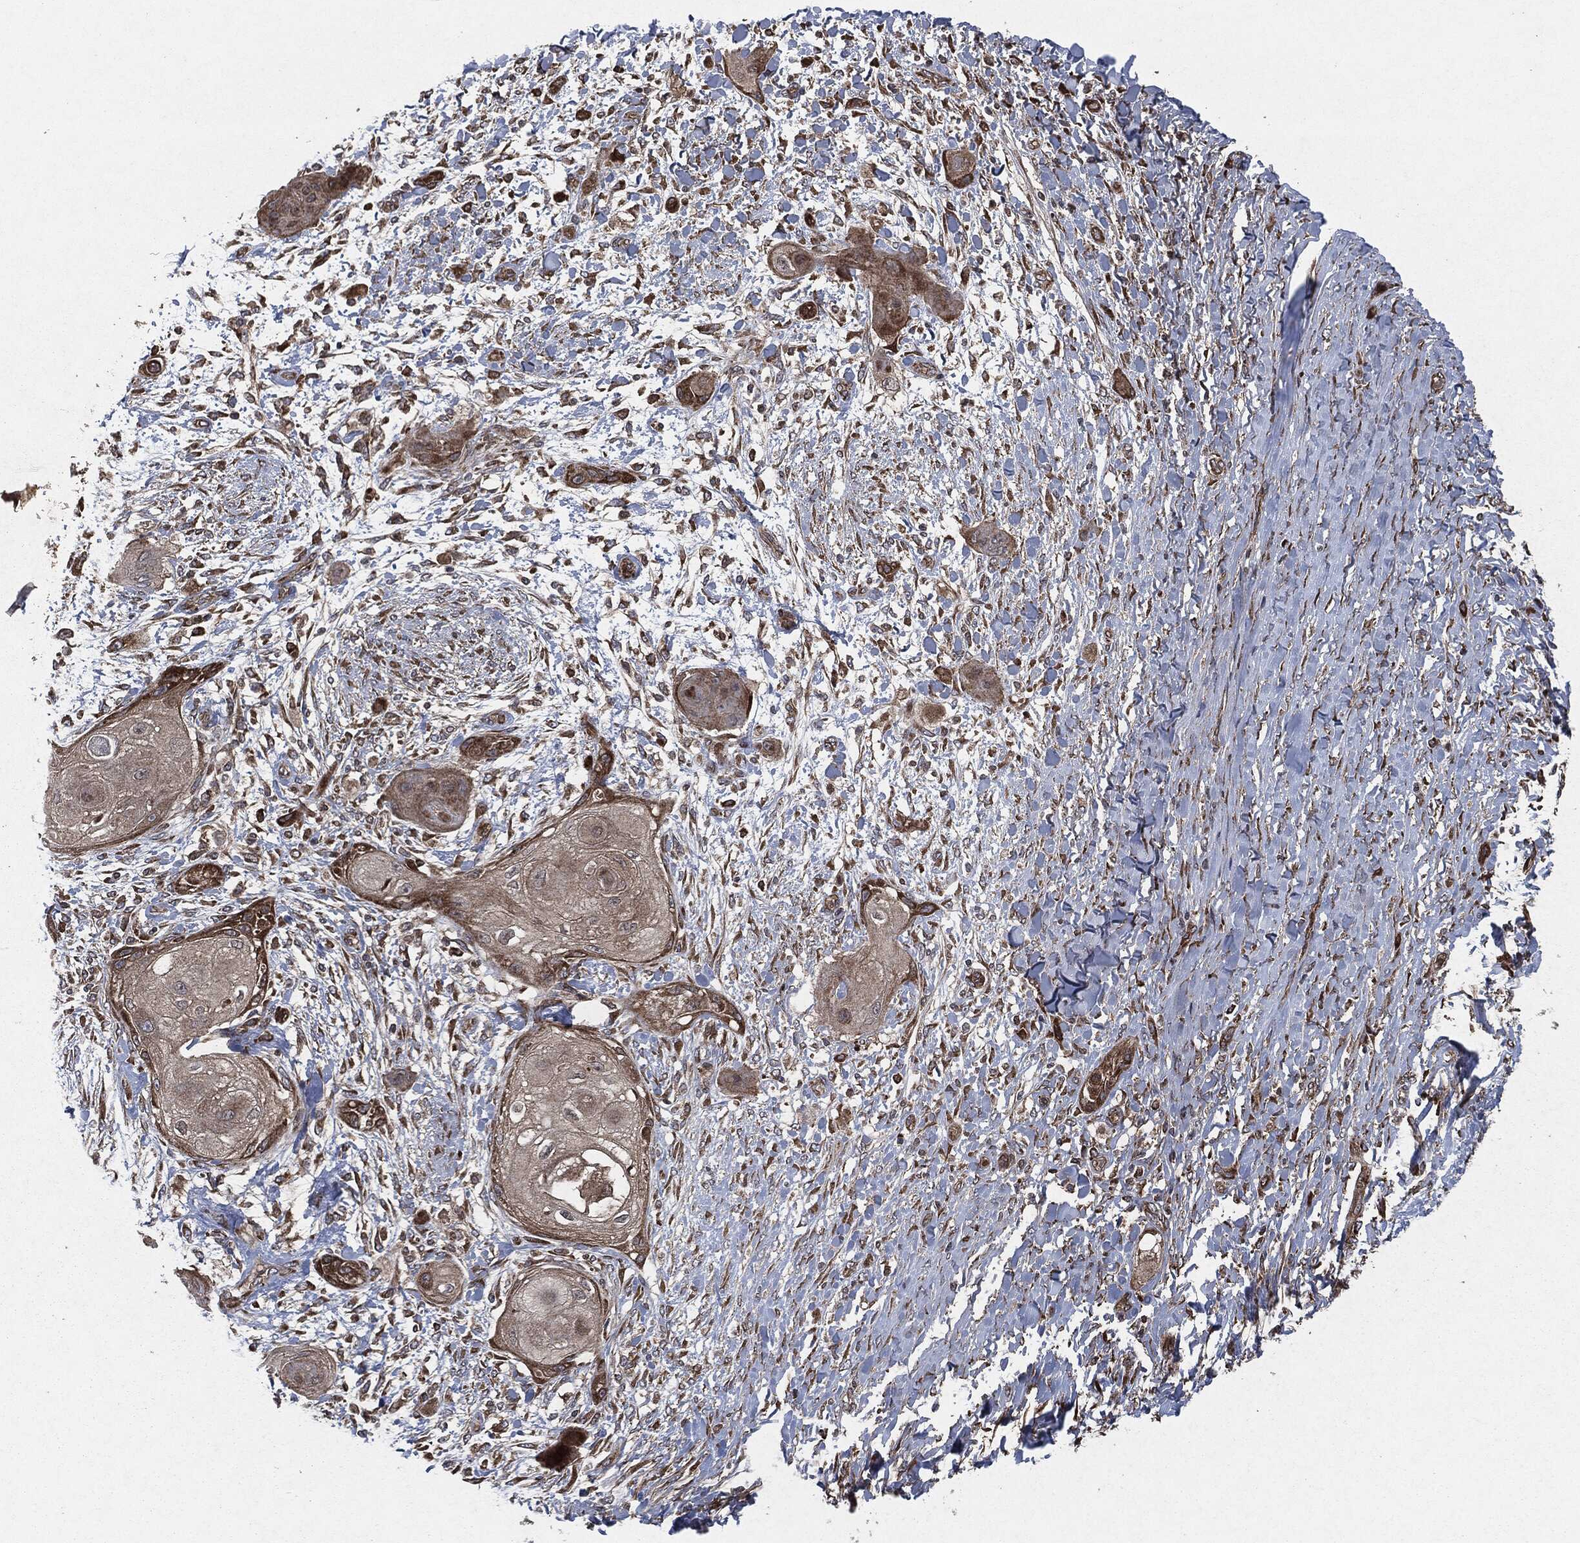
{"staining": {"intensity": "weak", "quantity": ">75%", "location": "cytoplasmic/membranous"}, "tissue": "skin cancer", "cell_type": "Tumor cells", "image_type": "cancer", "snomed": [{"axis": "morphology", "description": "Squamous cell carcinoma, NOS"}, {"axis": "topography", "description": "Skin"}], "caption": "Tumor cells demonstrate low levels of weak cytoplasmic/membranous positivity in approximately >75% of cells in human skin cancer (squamous cell carcinoma). The protein is stained brown, and the nuclei are stained in blue (DAB (3,3'-diaminobenzidine) IHC with brightfield microscopy, high magnification).", "gene": "RAF1", "patient": {"sex": "male", "age": 62}}